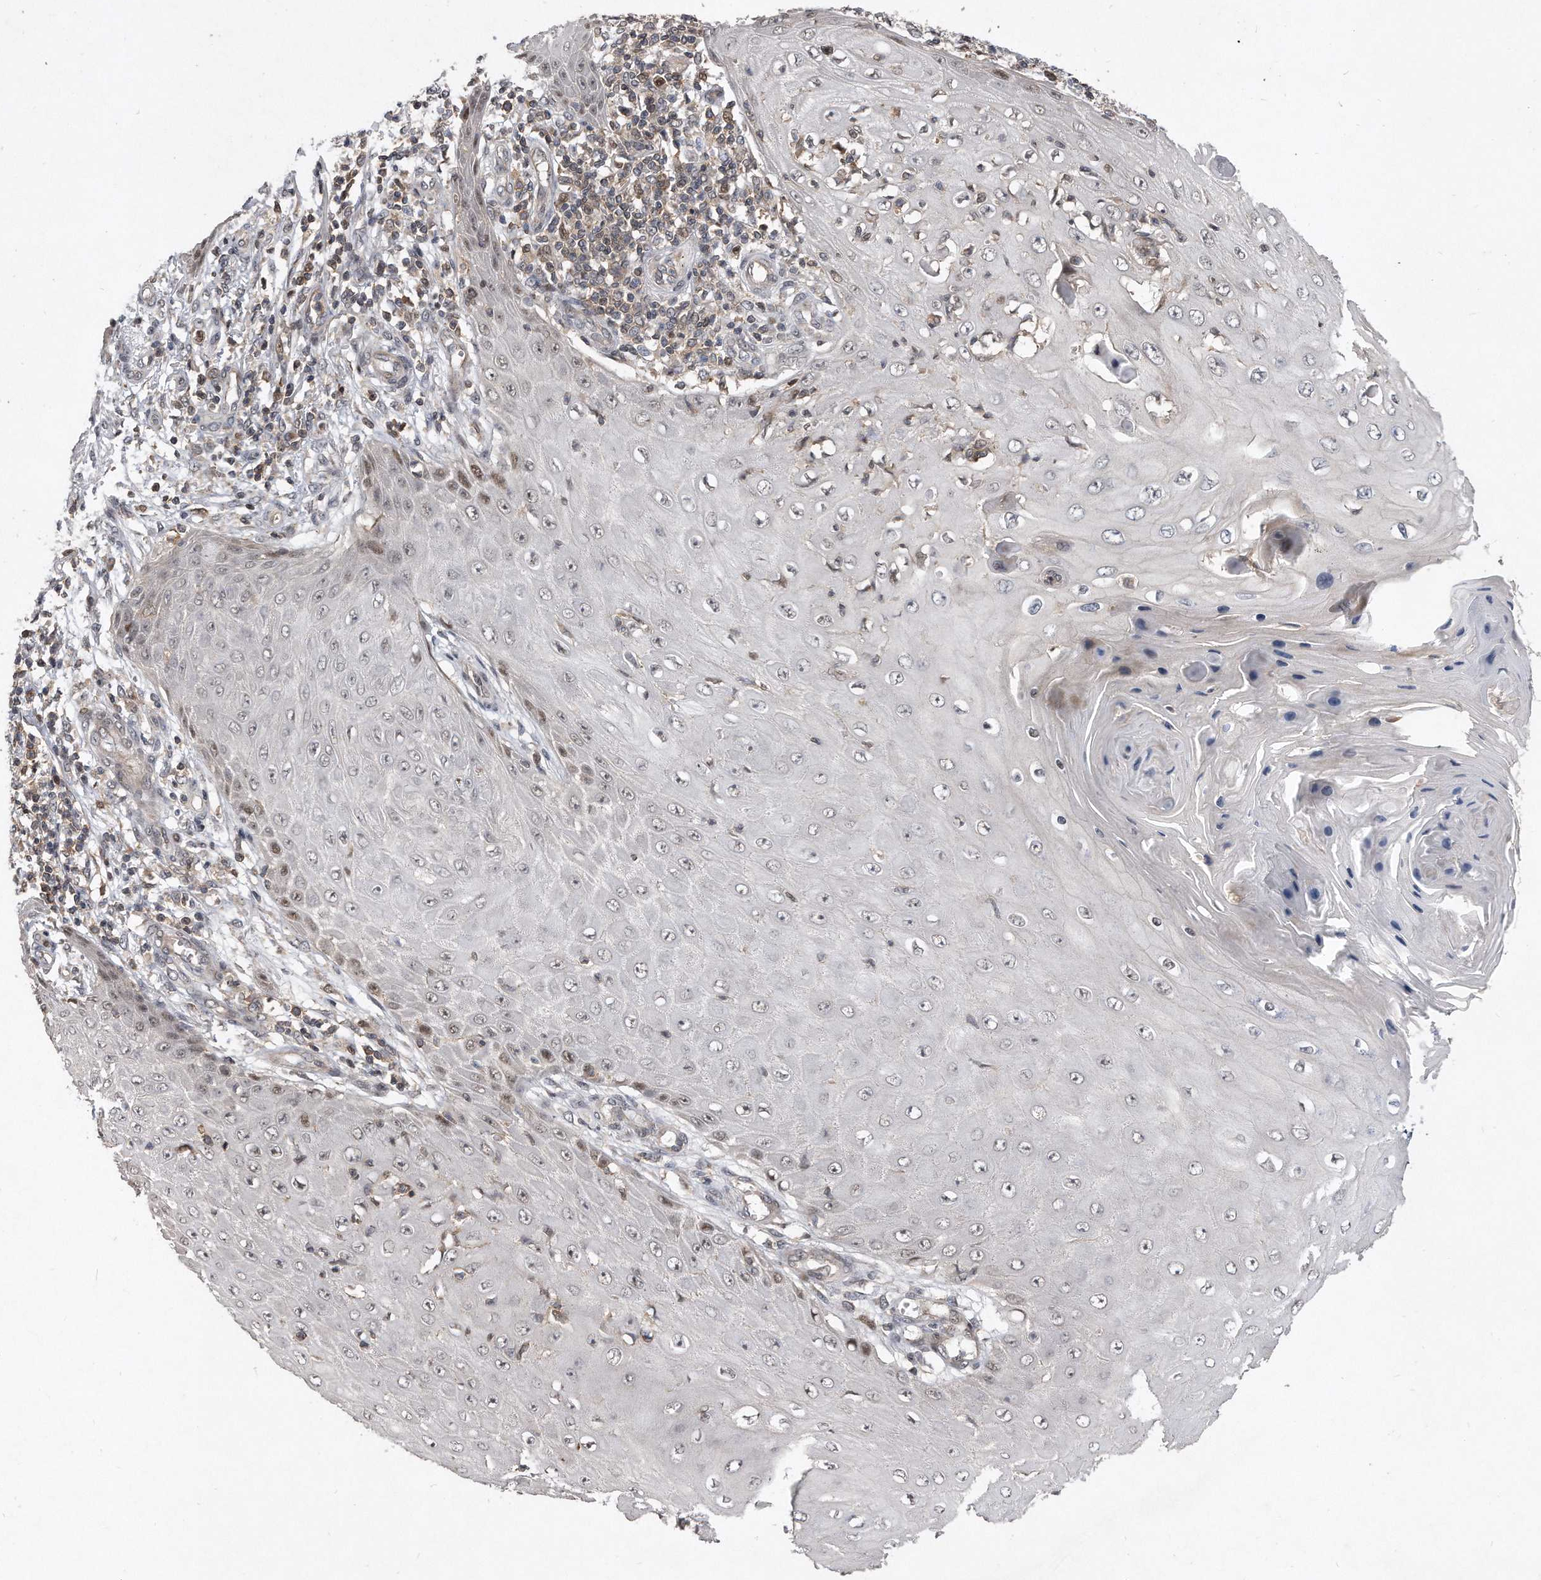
{"staining": {"intensity": "weak", "quantity": "<25%", "location": "nuclear"}, "tissue": "skin cancer", "cell_type": "Tumor cells", "image_type": "cancer", "snomed": [{"axis": "morphology", "description": "Squamous cell carcinoma, NOS"}, {"axis": "topography", "description": "Skin"}], "caption": "Immunohistochemical staining of skin cancer displays no significant expression in tumor cells.", "gene": "PGBD2", "patient": {"sex": "female", "age": 73}}